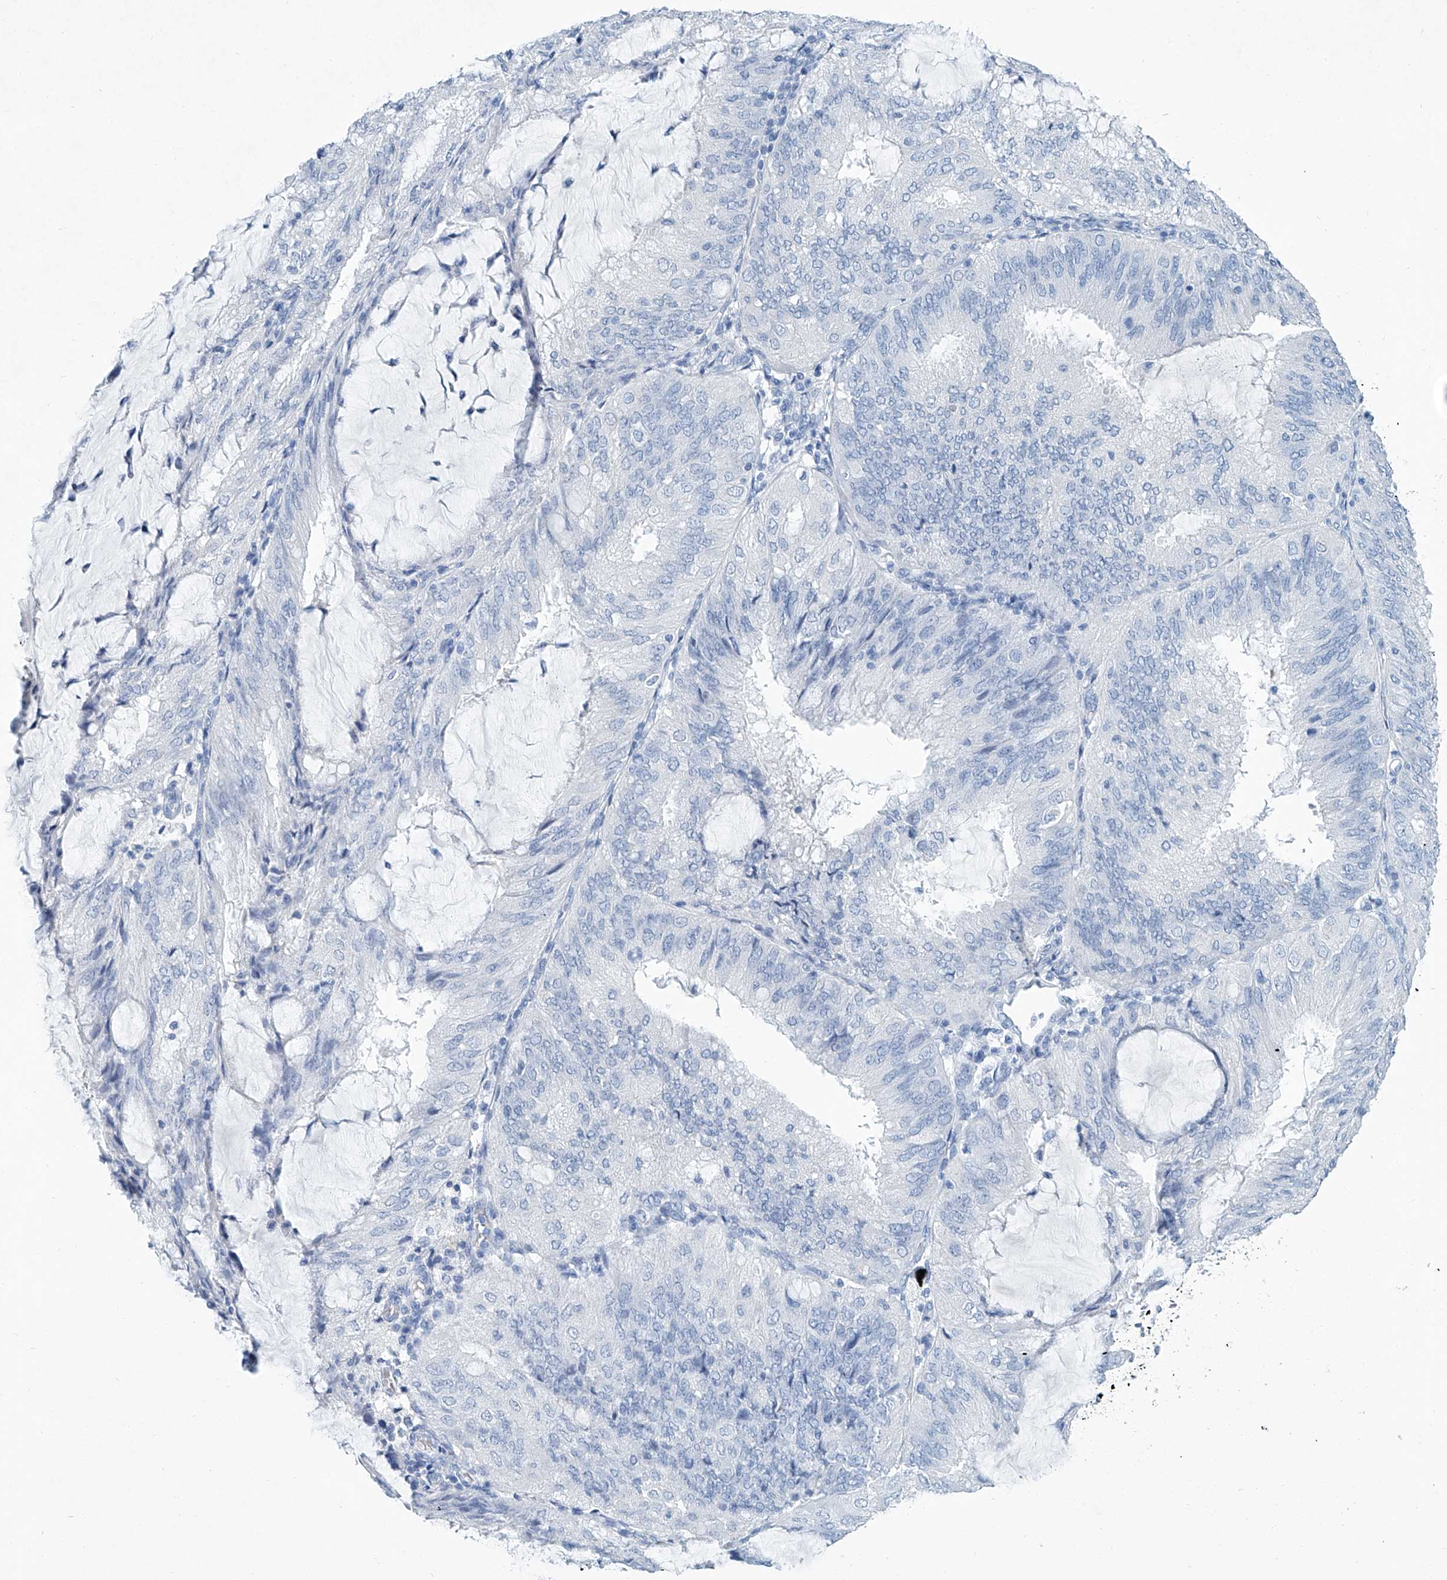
{"staining": {"intensity": "negative", "quantity": "none", "location": "none"}, "tissue": "endometrial cancer", "cell_type": "Tumor cells", "image_type": "cancer", "snomed": [{"axis": "morphology", "description": "Adenocarcinoma, NOS"}, {"axis": "topography", "description": "Endometrium"}], "caption": "IHC histopathology image of neoplastic tissue: human endometrial adenocarcinoma stained with DAB (3,3'-diaminobenzidine) reveals no significant protein staining in tumor cells.", "gene": "CYP2A7", "patient": {"sex": "female", "age": 81}}